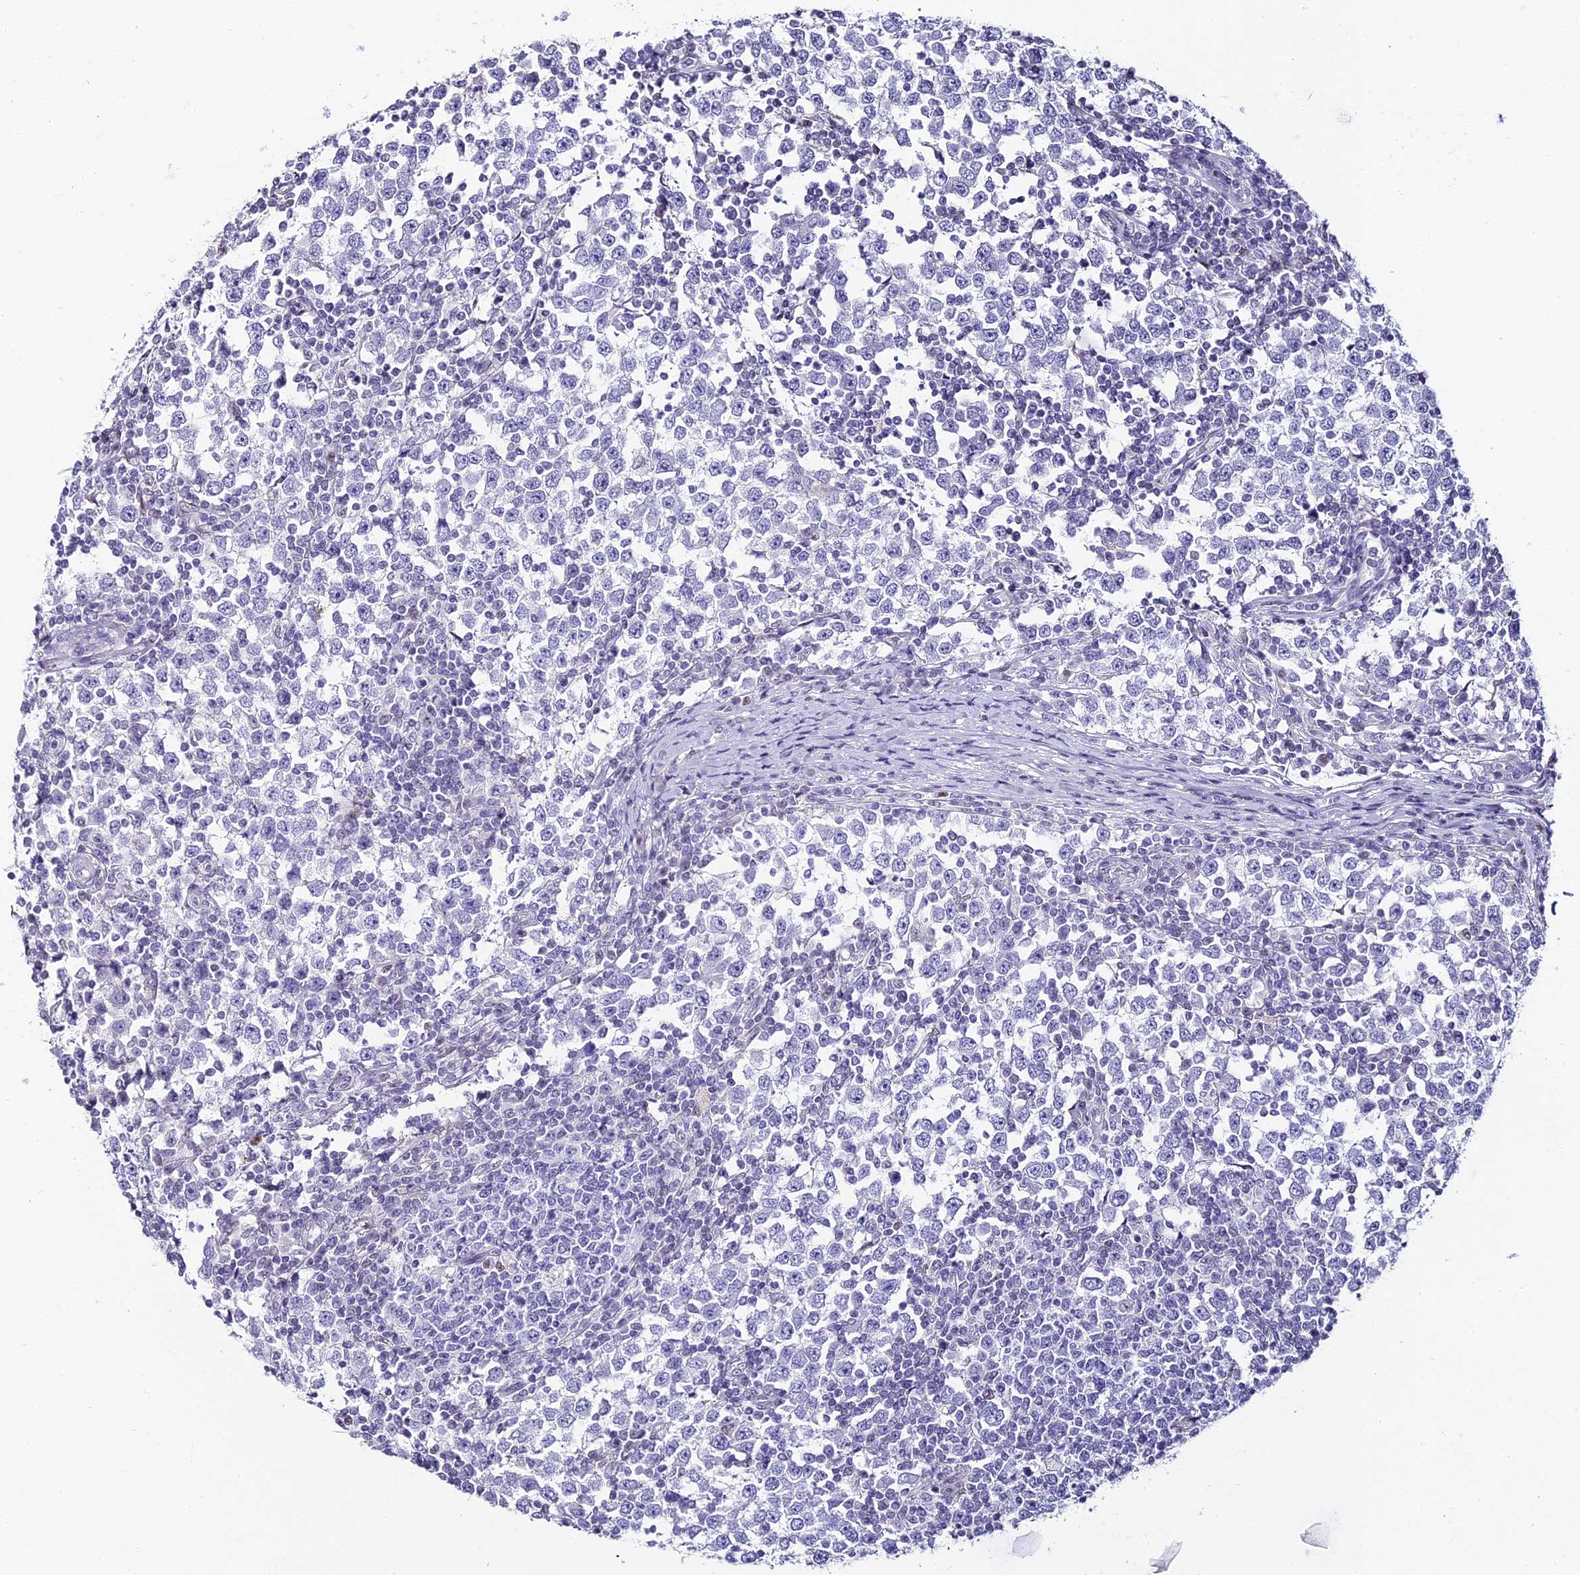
{"staining": {"intensity": "negative", "quantity": "none", "location": "none"}, "tissue": "testis cancer", "cell_type": "Tumor cells", "image_type": "cancer", "snomed": [{"axis": "morphology", "description": "Seminoma, NOS"}, {"axis": "topography", "description": "Testis"}], "caption": "An immunohistochemistry image of testis cancer is shown. There is no staining in tumor cells of testis cancer. (DAB (3,3'-diaminobenzidine) immunohistochemistry with hematoxylin counter stain).", "gene": "ABHD14A-ACY1", "patient": {"sex": "male", "age": 65}}